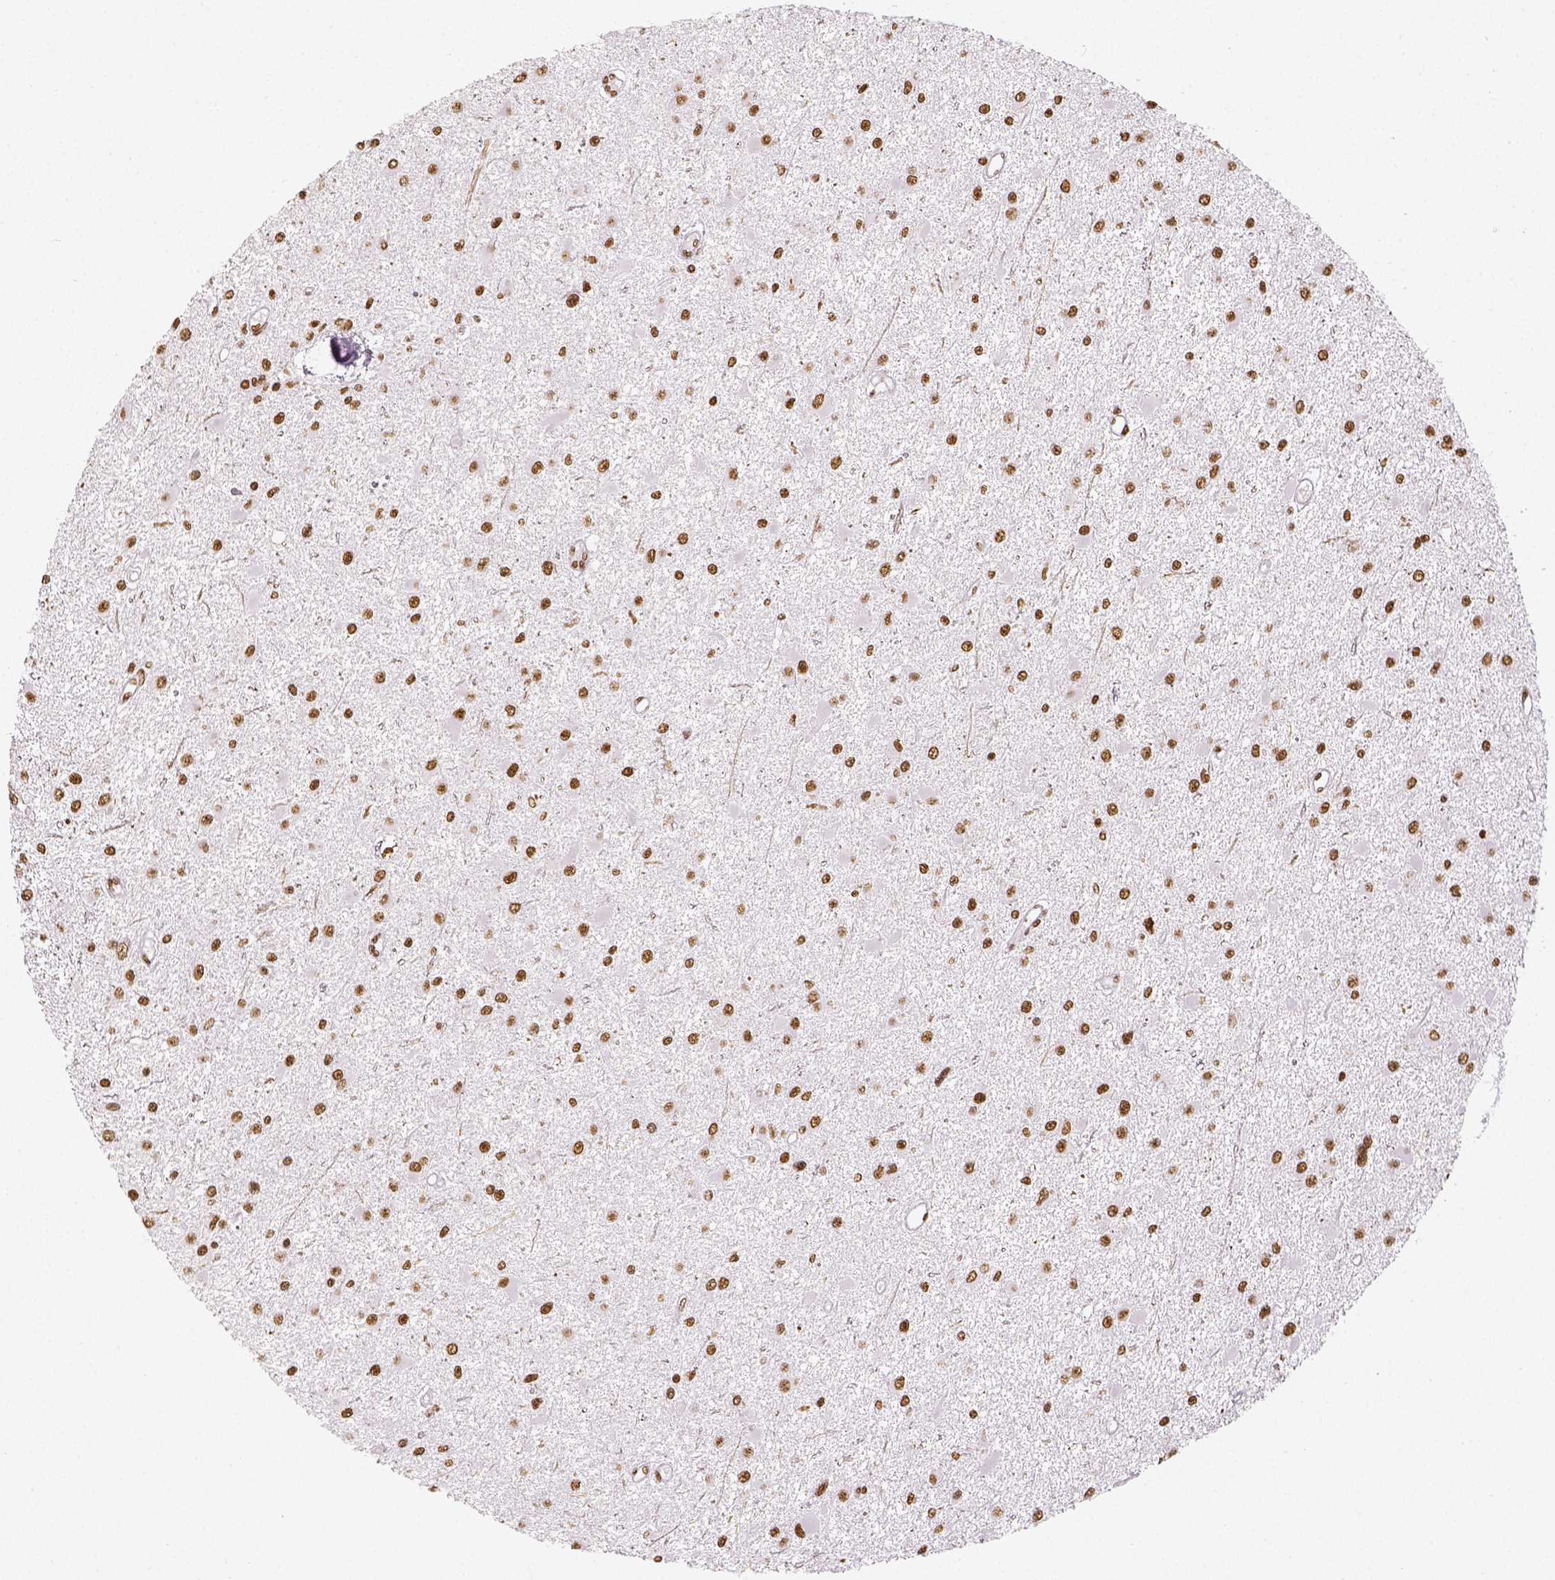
{"staining": {"intensity": "moderate", "quantity": ">75%", "location": "nuclear"}, "tissue": "glioma", "cell_type": "Tumor cells", "image_type": "cancer", "snomed": [{"axis": "morphology", "description": "Glioma, malignant, High grade"}, {"axis": "topography", "description": "Brain"}], "caption": "This is a histology image of immunohistochemistry (IHC) staining of glioma, which shows moderate expression in the nuclear of tumor cells.", "gene": "KDM5B", "patient": {"sex": "male", "age": 54}}